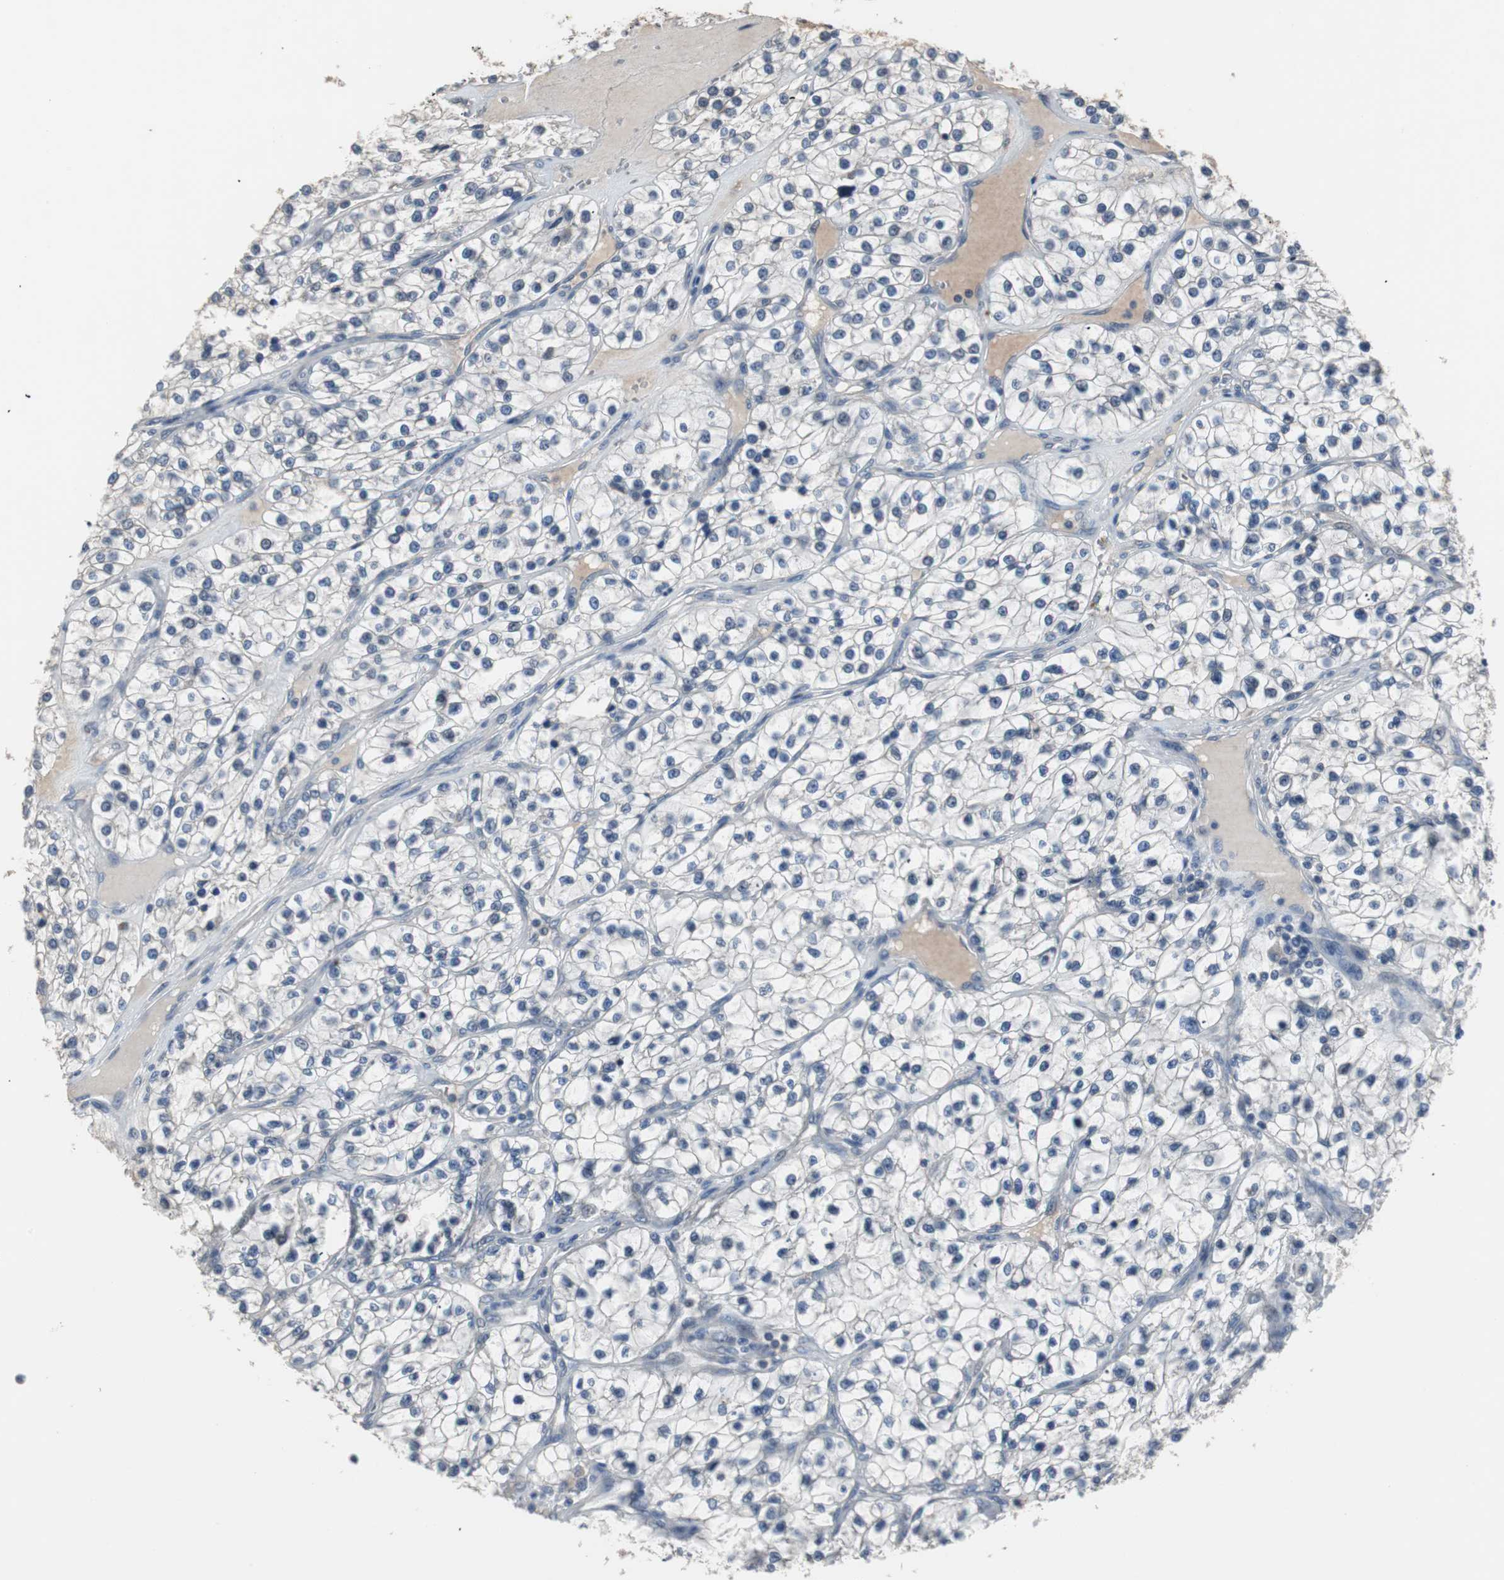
{"staining": {"intensity": "negative", "quantity": "none", "location": "none"}, "tissue": "renal cancer", "cell_type": "Tumor cells", "image_type": "cancer", "snomed": [{"axis": "morphology", "description": "Adenocarcinoma, NOS"}, {"axis": "topography", "description": "Kidney"}], "caption": "Tumor cells show no significant protein staining in adenocarcinoma (renal).", "gene": "PCYT1B", "patient": {"sex": "female", "age": 57}}